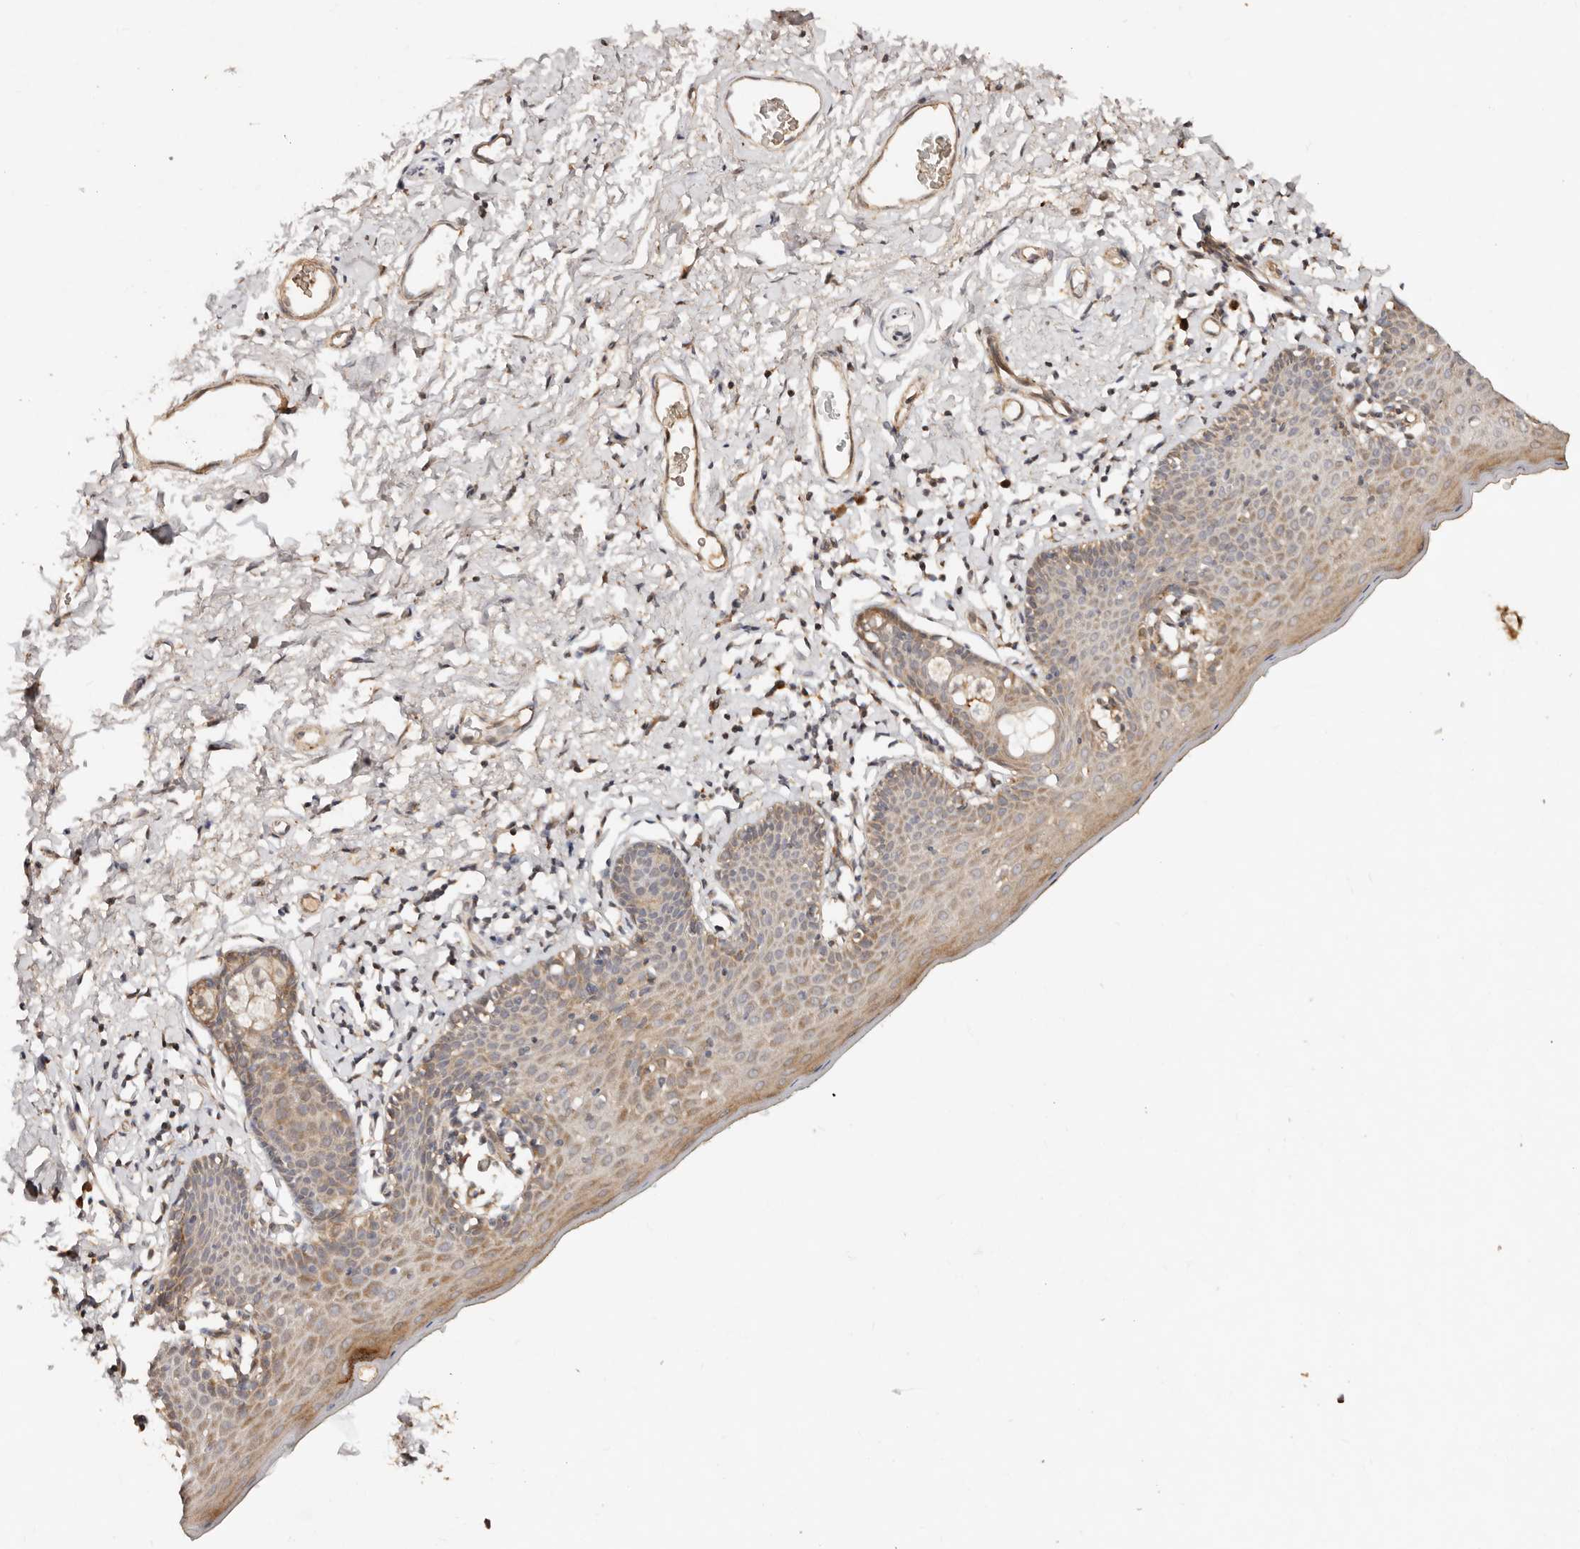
{"staining": {"intensity": "moderate", "quantity": ">75%", "location": "cytoplasmic/membranous"}, "tissue": "skin", "cell_type": "Epidermal cells", "image_type": "normal", "snomed": [{"axis": "morphology", "description": "Normal tissue, NOS"}, {"axis": "topography", "description": "Vulva"}], "caption": "Protein expression analysis of normal human skin reveals moderate cytoplasmic/membranous positivity in about >75% of epidermal cells. The protein of interest is stained brown, and the nuclei are stained in blue (DAB (3,3'-diaminobenzidine) IHC with brightfield microscopy, high magnification).", "gene": "DENND11", "patient": {"sex": "female", "age": 66}}